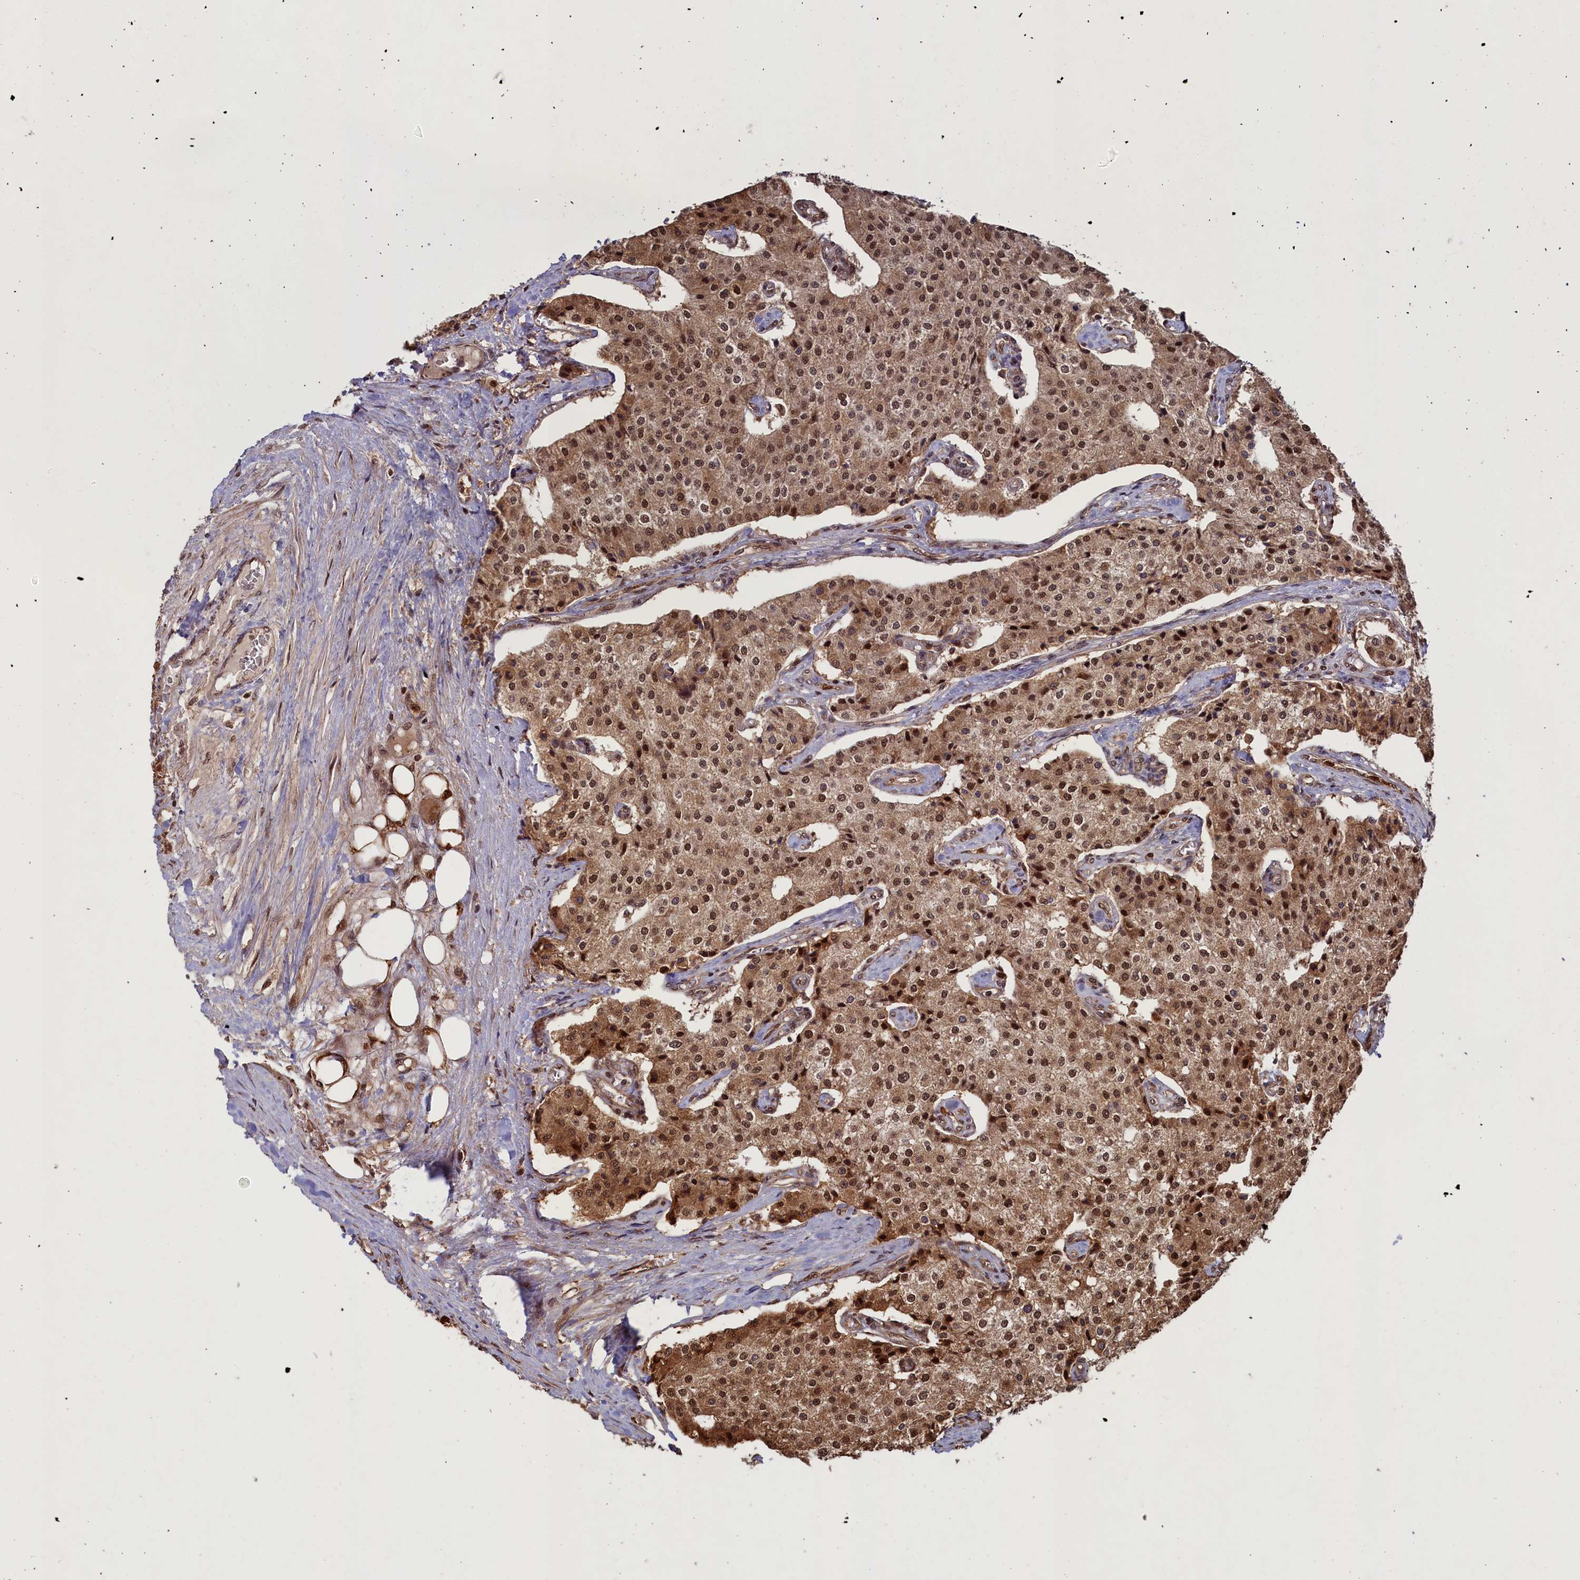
{"staining": {"intensity": "moderate", "quantity": ">75%", "location": "cytoplasmic/membranous,nuclear"}, "tissue": "carcinoid", "cell_type": "Tumor cells", "image_type": "cancer", "snomed": [{"axis": "morphology", "description": "Carcinoid, malignant, NOS"}, {"axis": "topography", "description": "Colon"}], "caption": "Carcinoid (malignant) stained for a protein (brown) demonstrates moderate cytoplasmic/membranous and nuclear positive positivity in about >75% of tumor cells.", "gene": "NAE1", "patient": {"sex": "female", "age": 52}}